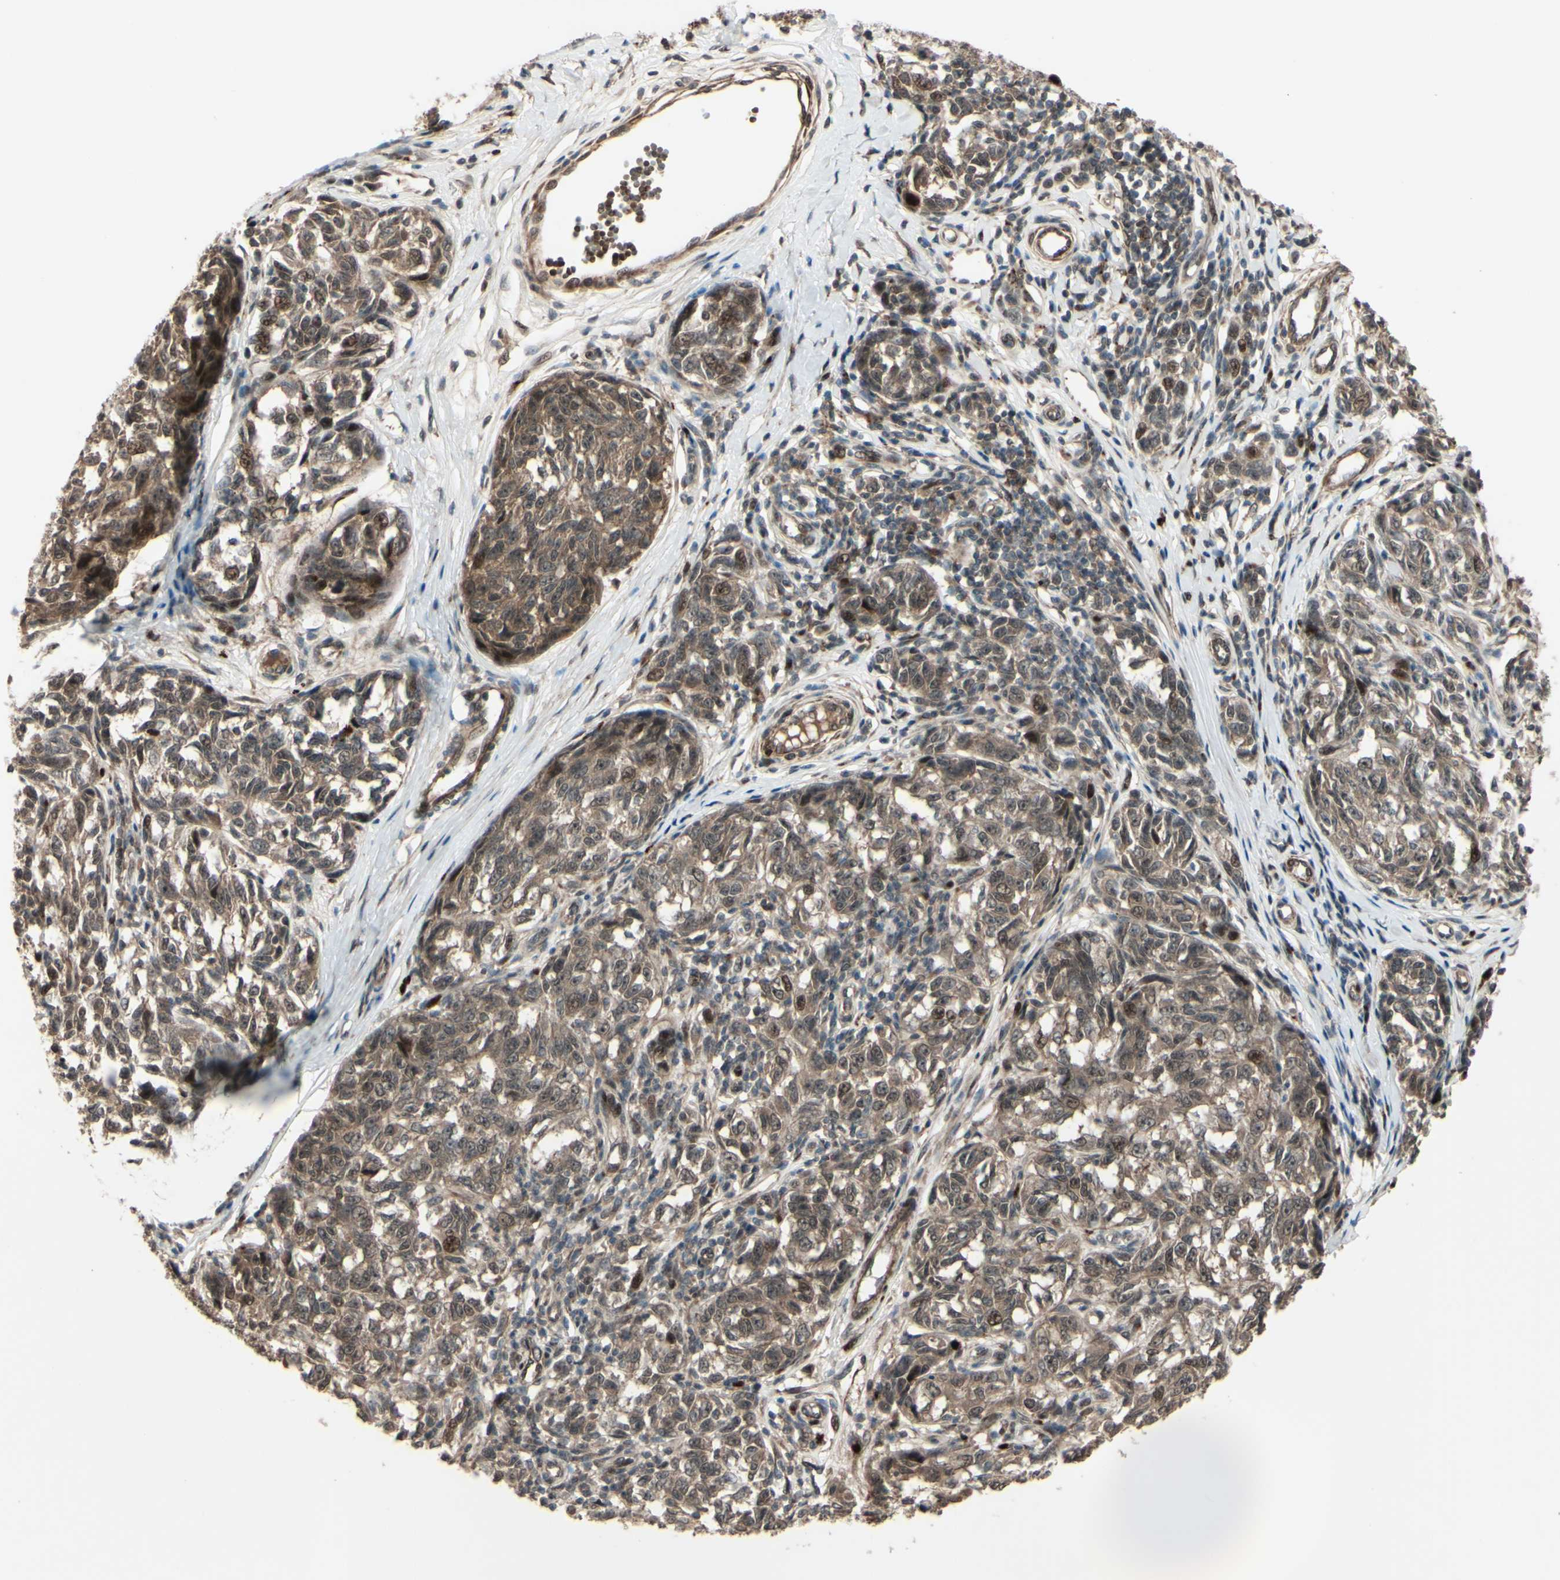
{"staining": {"intensity": "moderate", "quantity": ">75%", "location": "cytoplasmic/membranous,nuclear"}, "tissue": "melanoma", "cell_type": "Tumor cells", "image_type": "cancer", "snomed": [{"axis": "morphology", "description": "Malignant melanoma, NOS"}, {"axis": "topography", "description": "Skin"}], "caption": "Protein staining exhibits moderate cytoplasmic/membranous and nuclear staining in approximately >75% of tumor cells in melanoma. Using DAB (brown) and hematoxylin (blue) stains, captured at high magnification using brightfield microscopy.", "gene": "MLF2", "patient": {"sex": "female", "age": 64}}